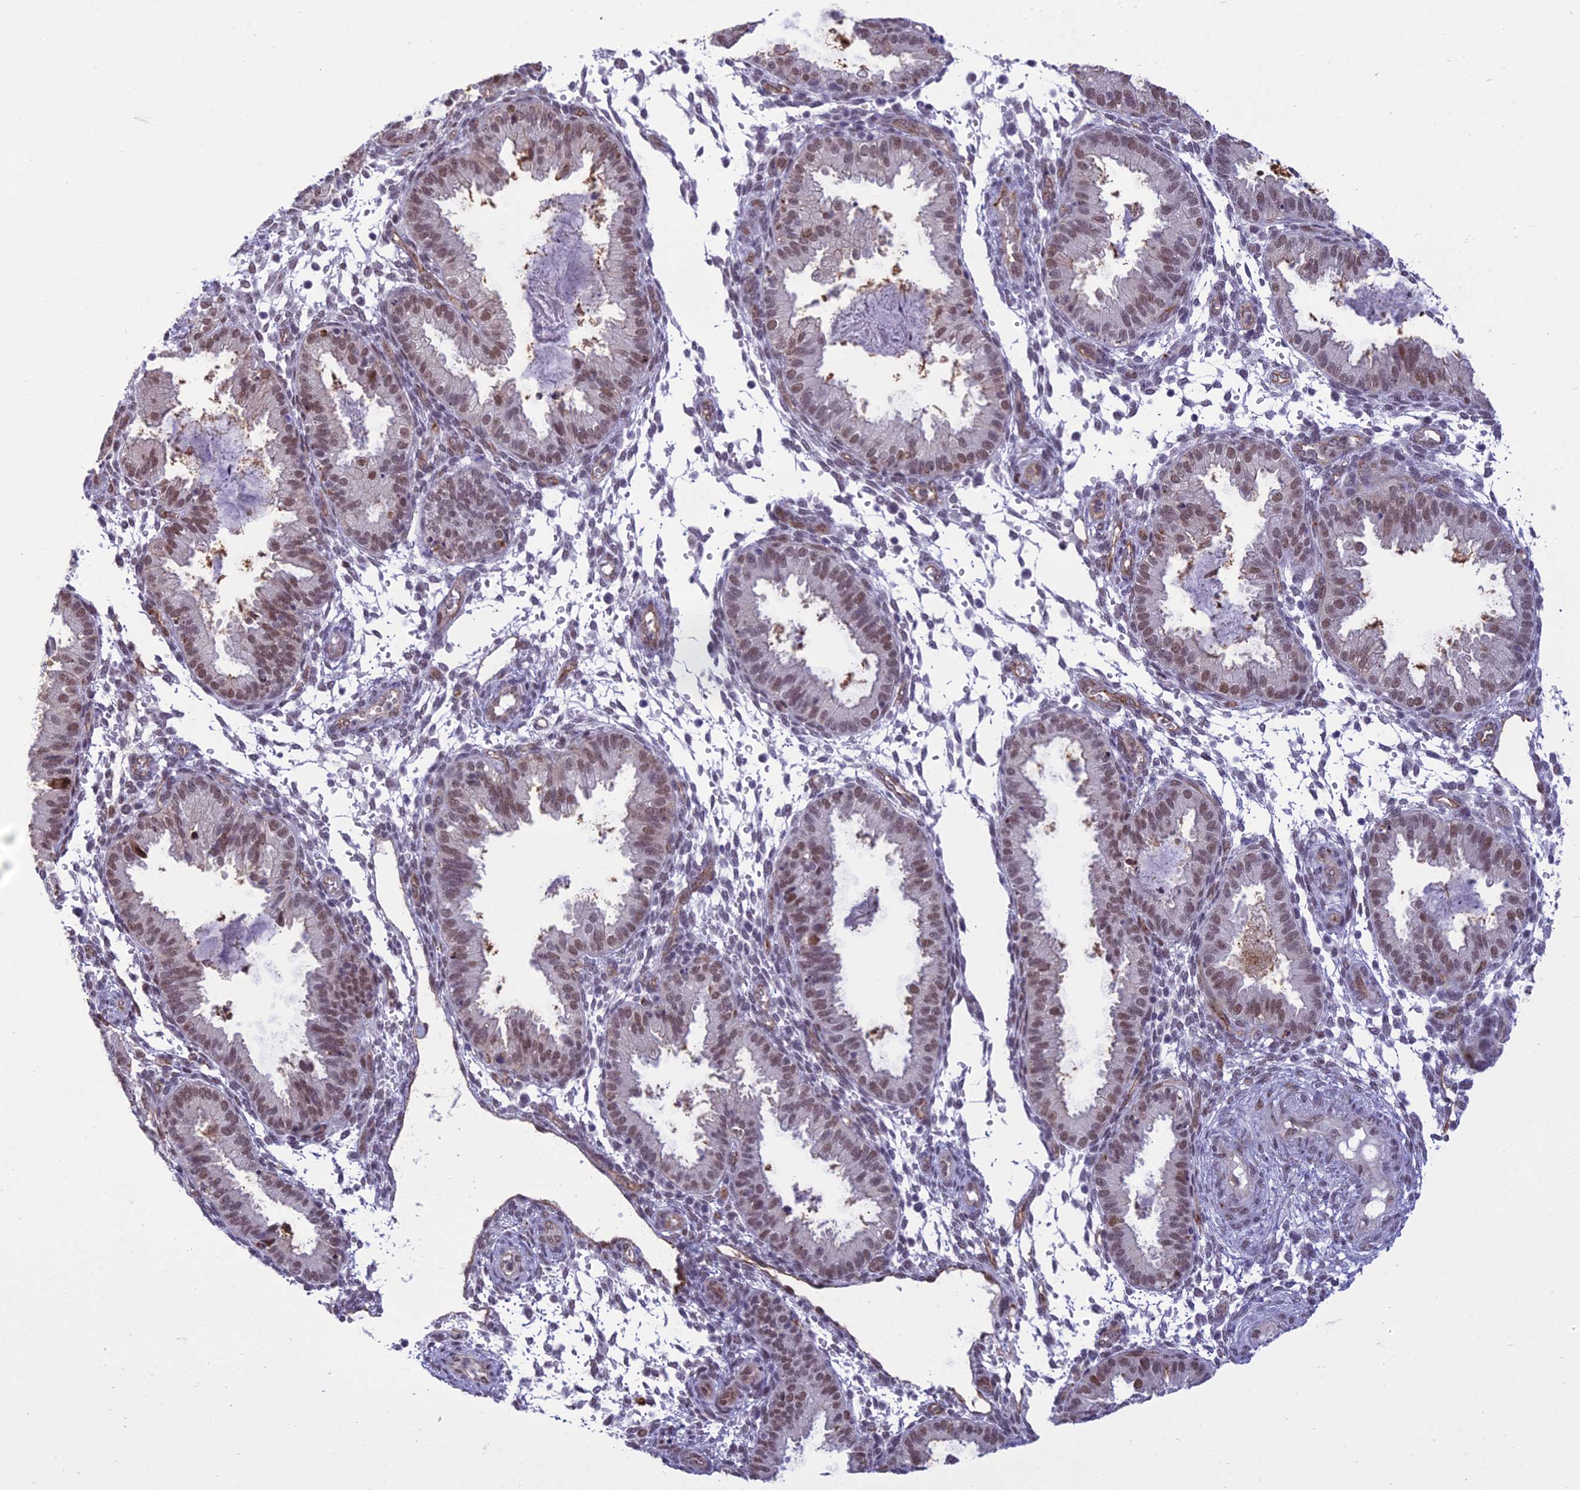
{"staining": {"intensity": "weak", "quantity": "<25%", "location": "nuclear"}, "tissue": "endometrium", "cell_type": "Cells in endometrial stroma", "image_type": "normal", "snomed": [{"axis": "morphology", "description": "Normal tissue, NOS"}, {"axis": "topography", "description": "Endometrium"}], "caption": "An image of human endometrium is negative for staining in cells in endometrial stroma. (DAB immunohistochemistry (IHC), high magnification).", "gene": "RANBP3", "patient": {"sex": "female", "age": 33}}